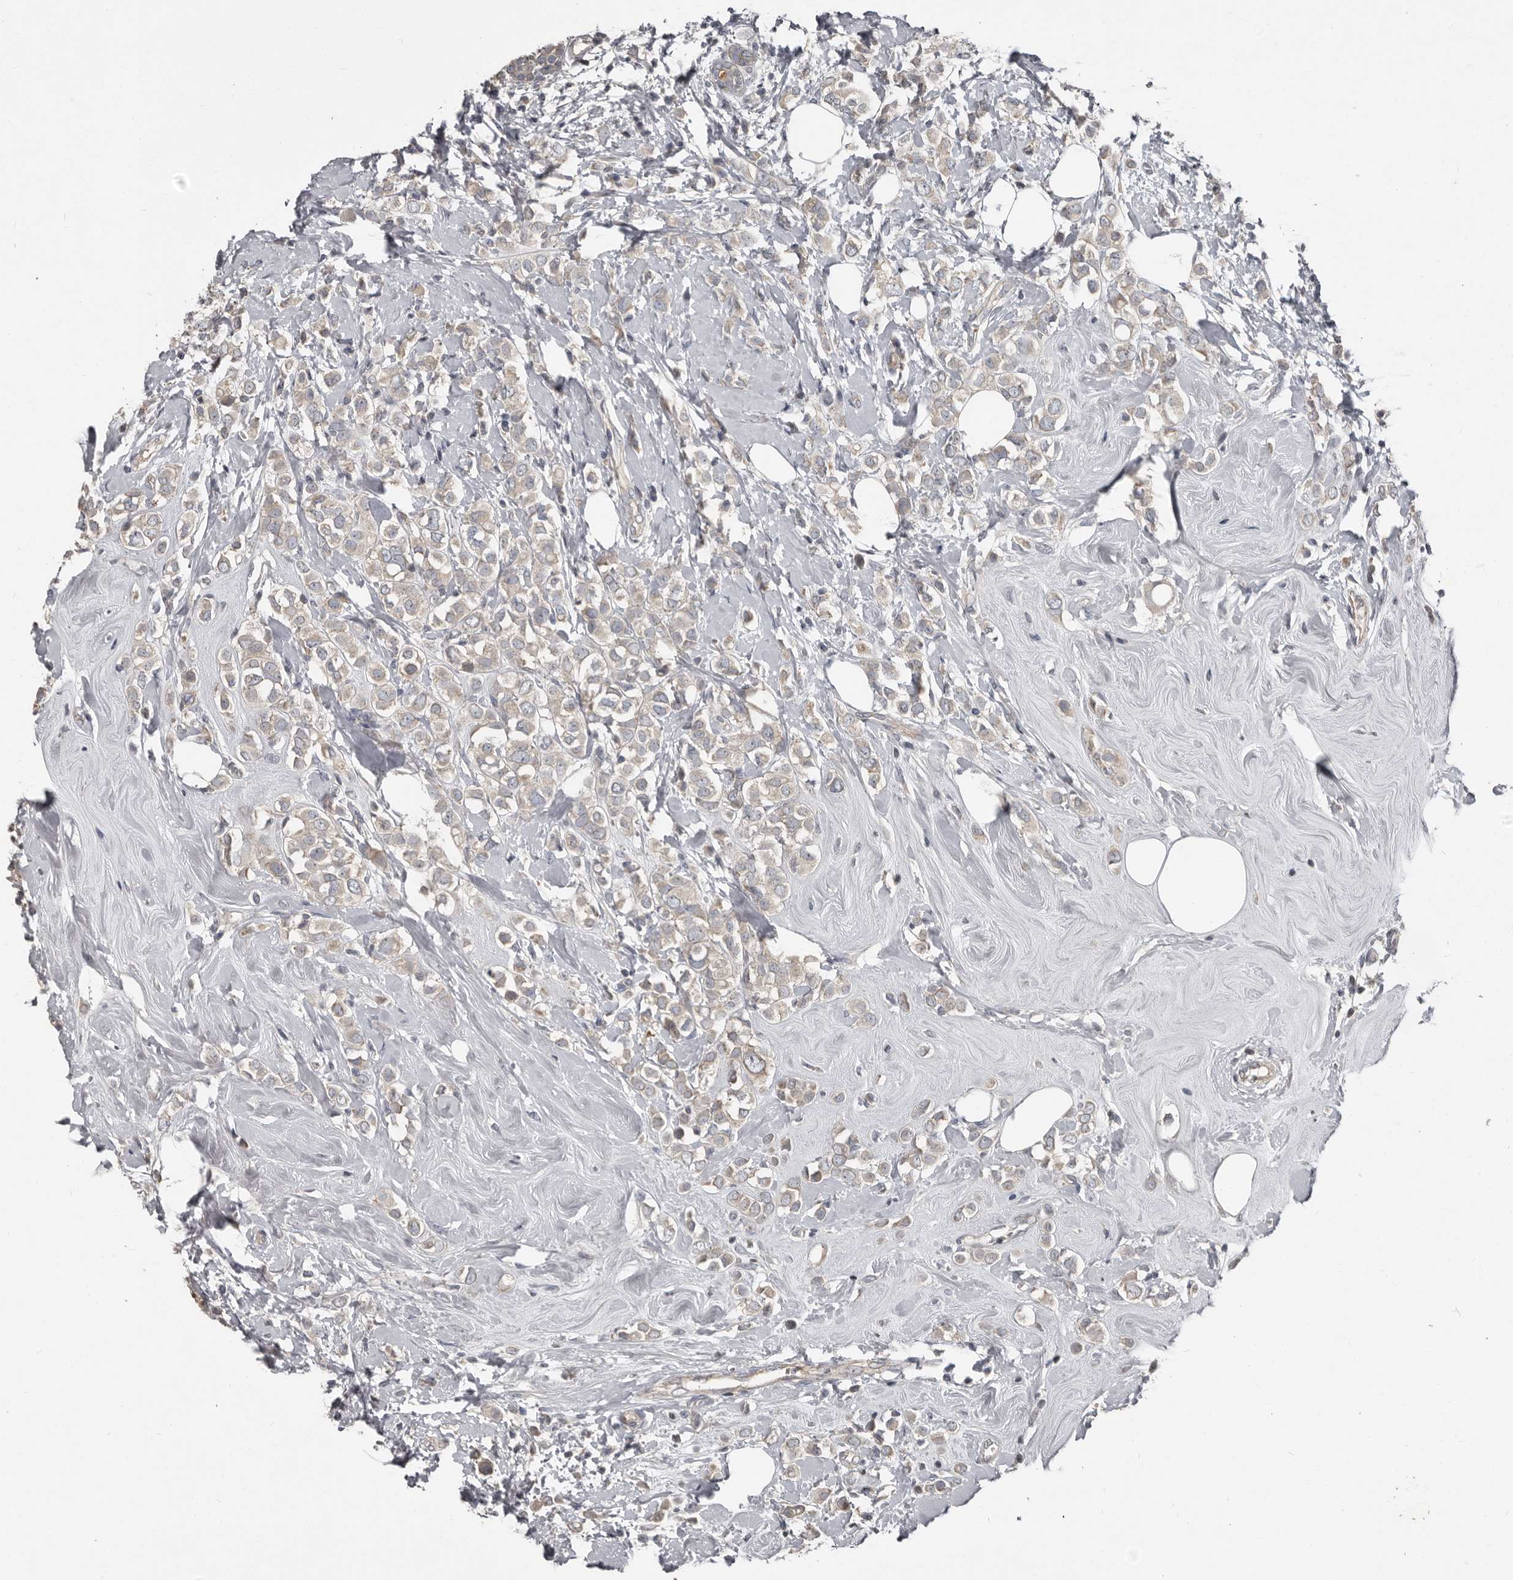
{"staining": {"intensity": "weak", "quantity": "25%-75%", "location": "cytoplasmic/membranous"}, "tissue": "breast cancer", "cell_type": "Tumor cells", "image_type": "cancer", "snomed": [{"axis": "morphology", "description": "Lobular carcinoma"}, {"axis": "topography", "description": "Breast"}], "caption": "This histopathology image shows IHC staining of breast cancer, with low weak cytoplasmic/membranous positivity in approximately 25%-75% of tumor cells.", "gene": "CA6", "patient": {"sex": "female", "age": 47}}